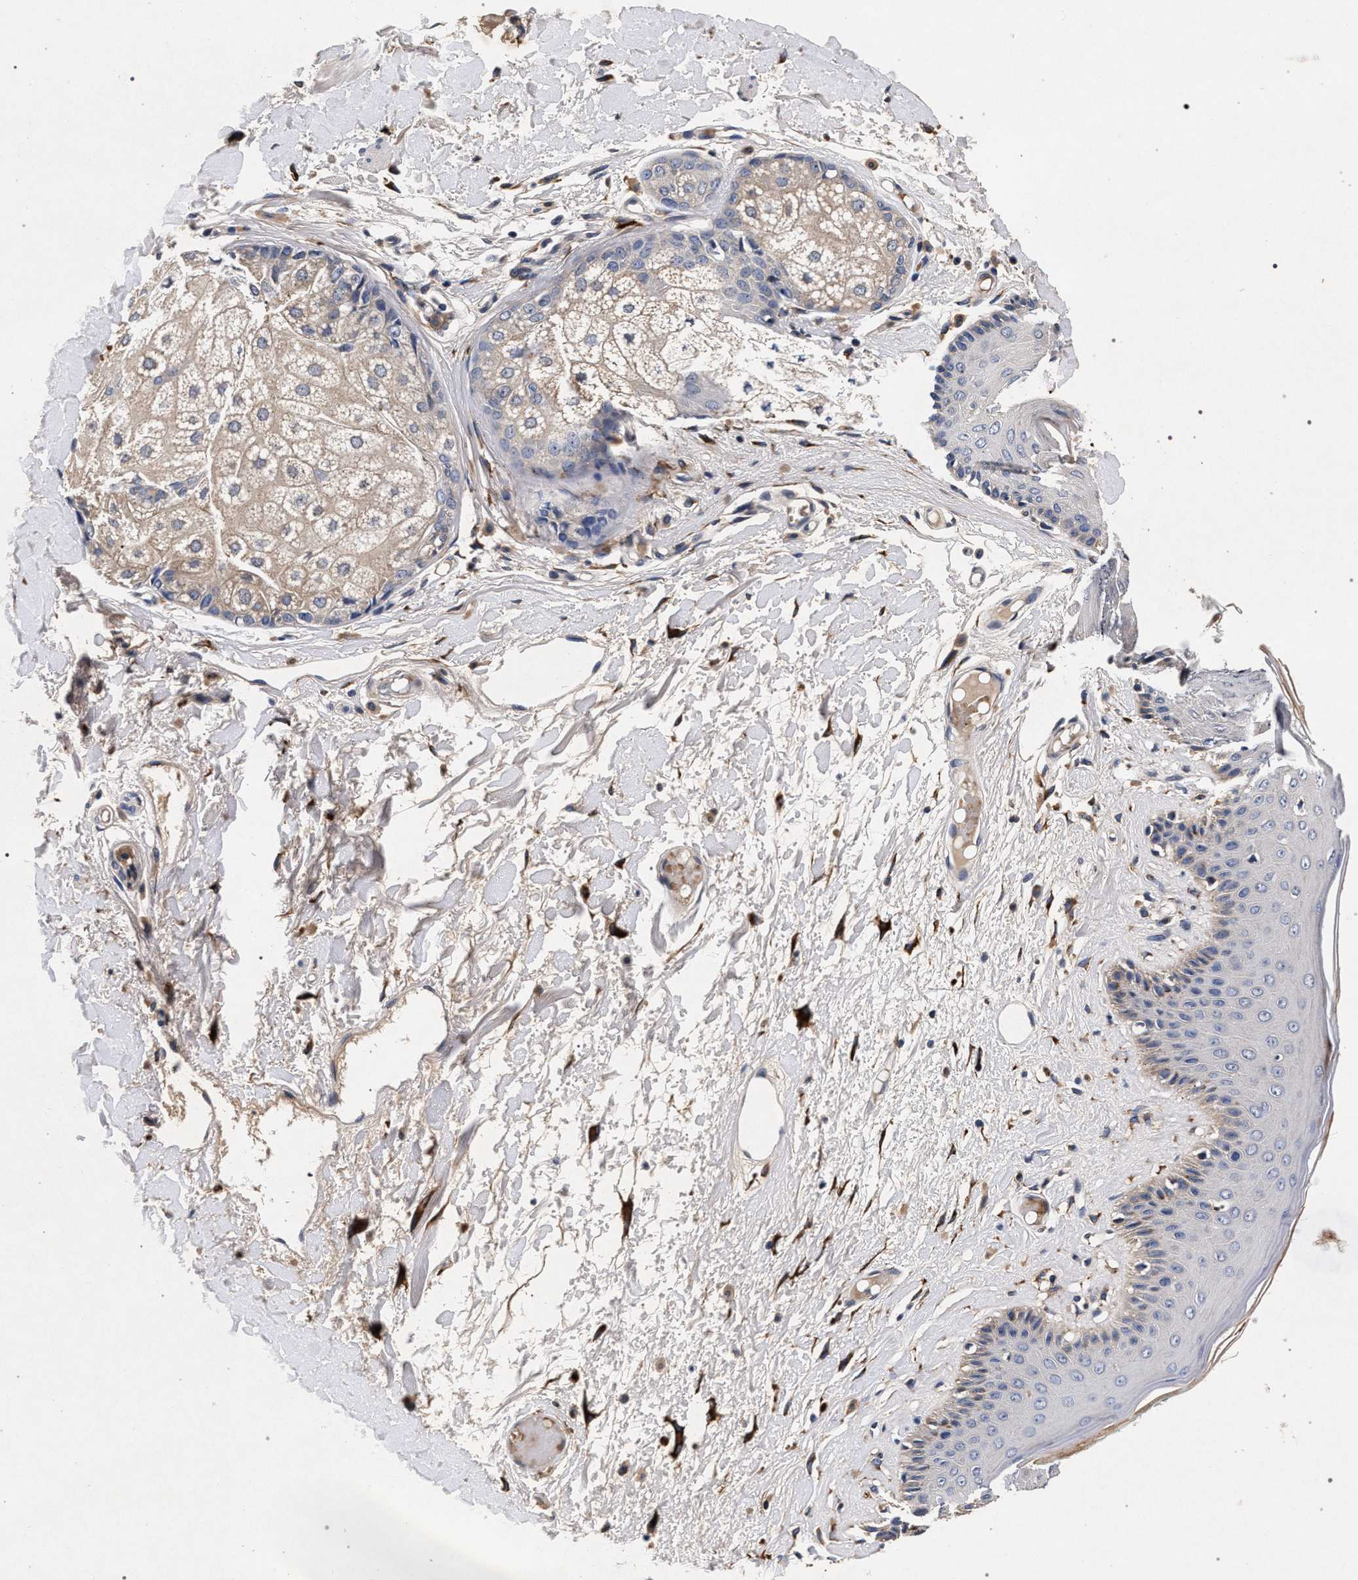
{"staining": {"intensity": "weak", "quantity": "<25%", "location": "cytoplasmic/membranous"}, "tissue": "skin", "cell_type": "Epidermal cells", "image_type": "normal", "snomed": [{"axis": "morphology", "description": "Normal tissue, NOS"}, {"axis": "topography", "description": "Vulva"}], "caption": "Immunohistochemical staining of normal human skin reveals no significant positivity in epidermal cells.", "gene": "NEK7", "patient": {"sex": "female", "age": 73}}